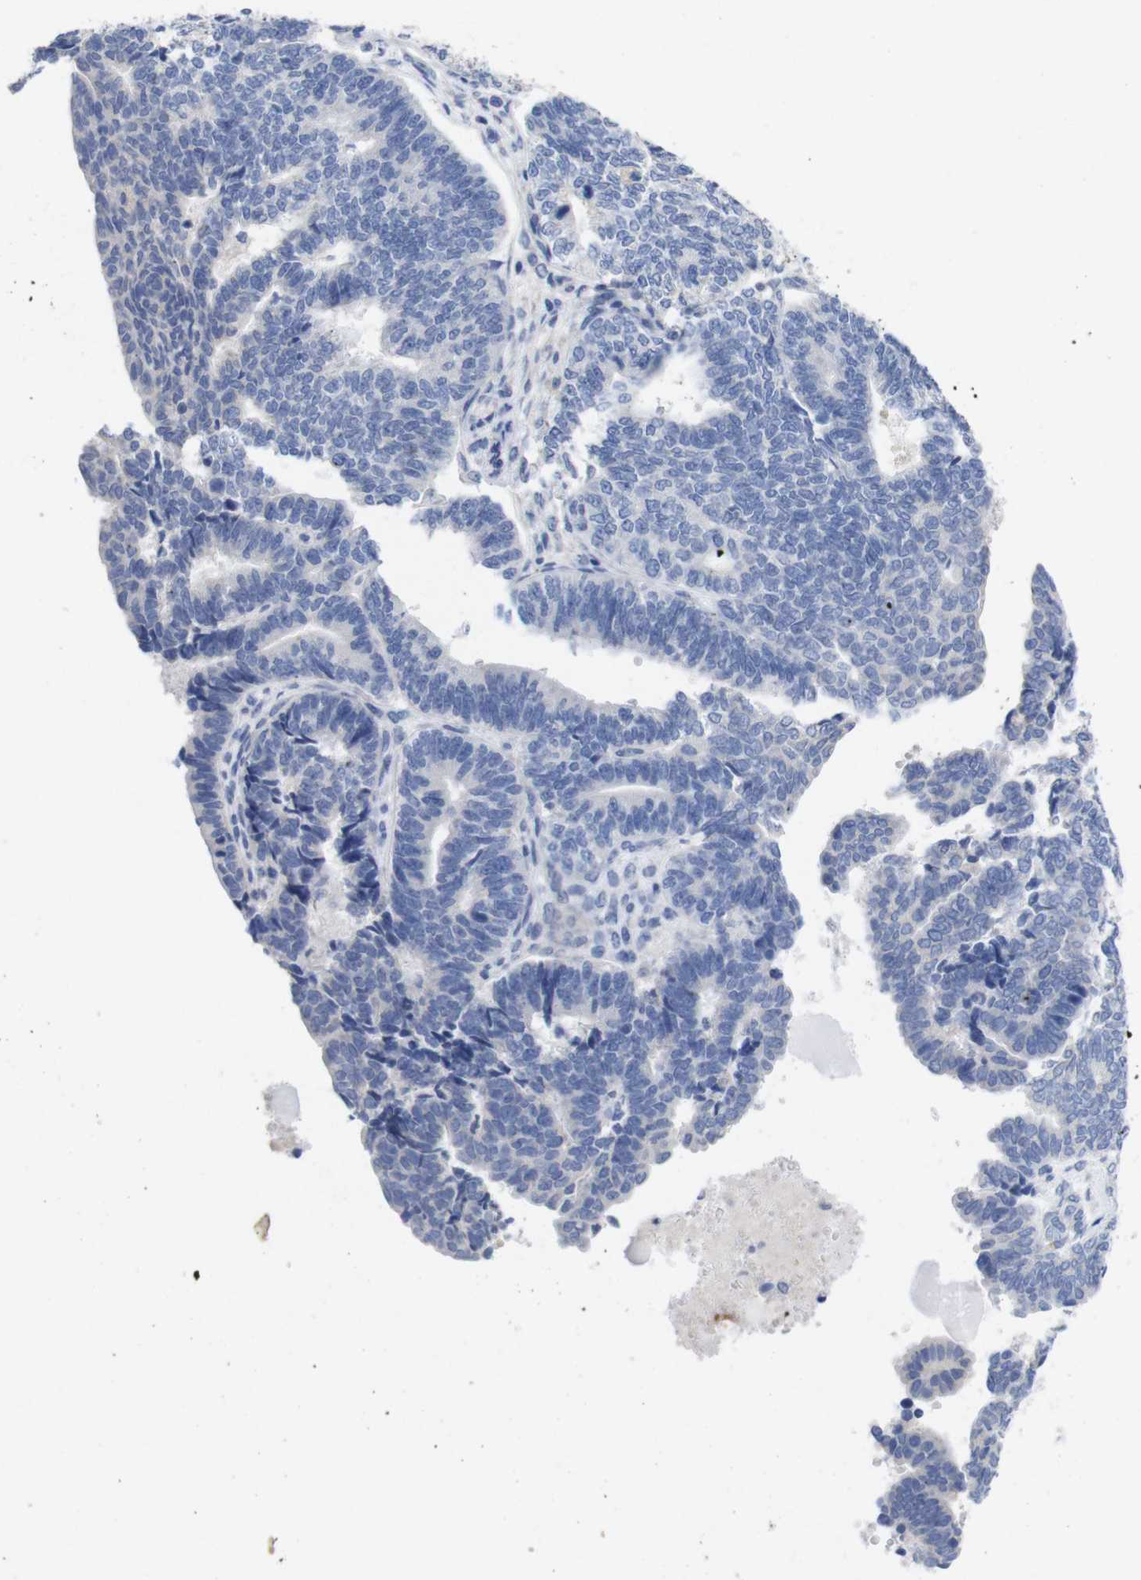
{"staining": {"intensity": "negative", "quantity": "none", "location": "none"}, "tissue": "endometrial cancer", "cell_type": "Tumor cells", "image_type": "cancer", "snomed": [{"axis": "morphology", "description": "Adenocarcinoma, NOS"}, {"axis": "topography", "description": "Endometrium"}], "caption": "Immunohistochemical staining of human endometrial adenocarcinoma displays no significant positivity in tumor cells.", "gene": "TNNI3", "patient": {"sex": "female", "age": 70}}